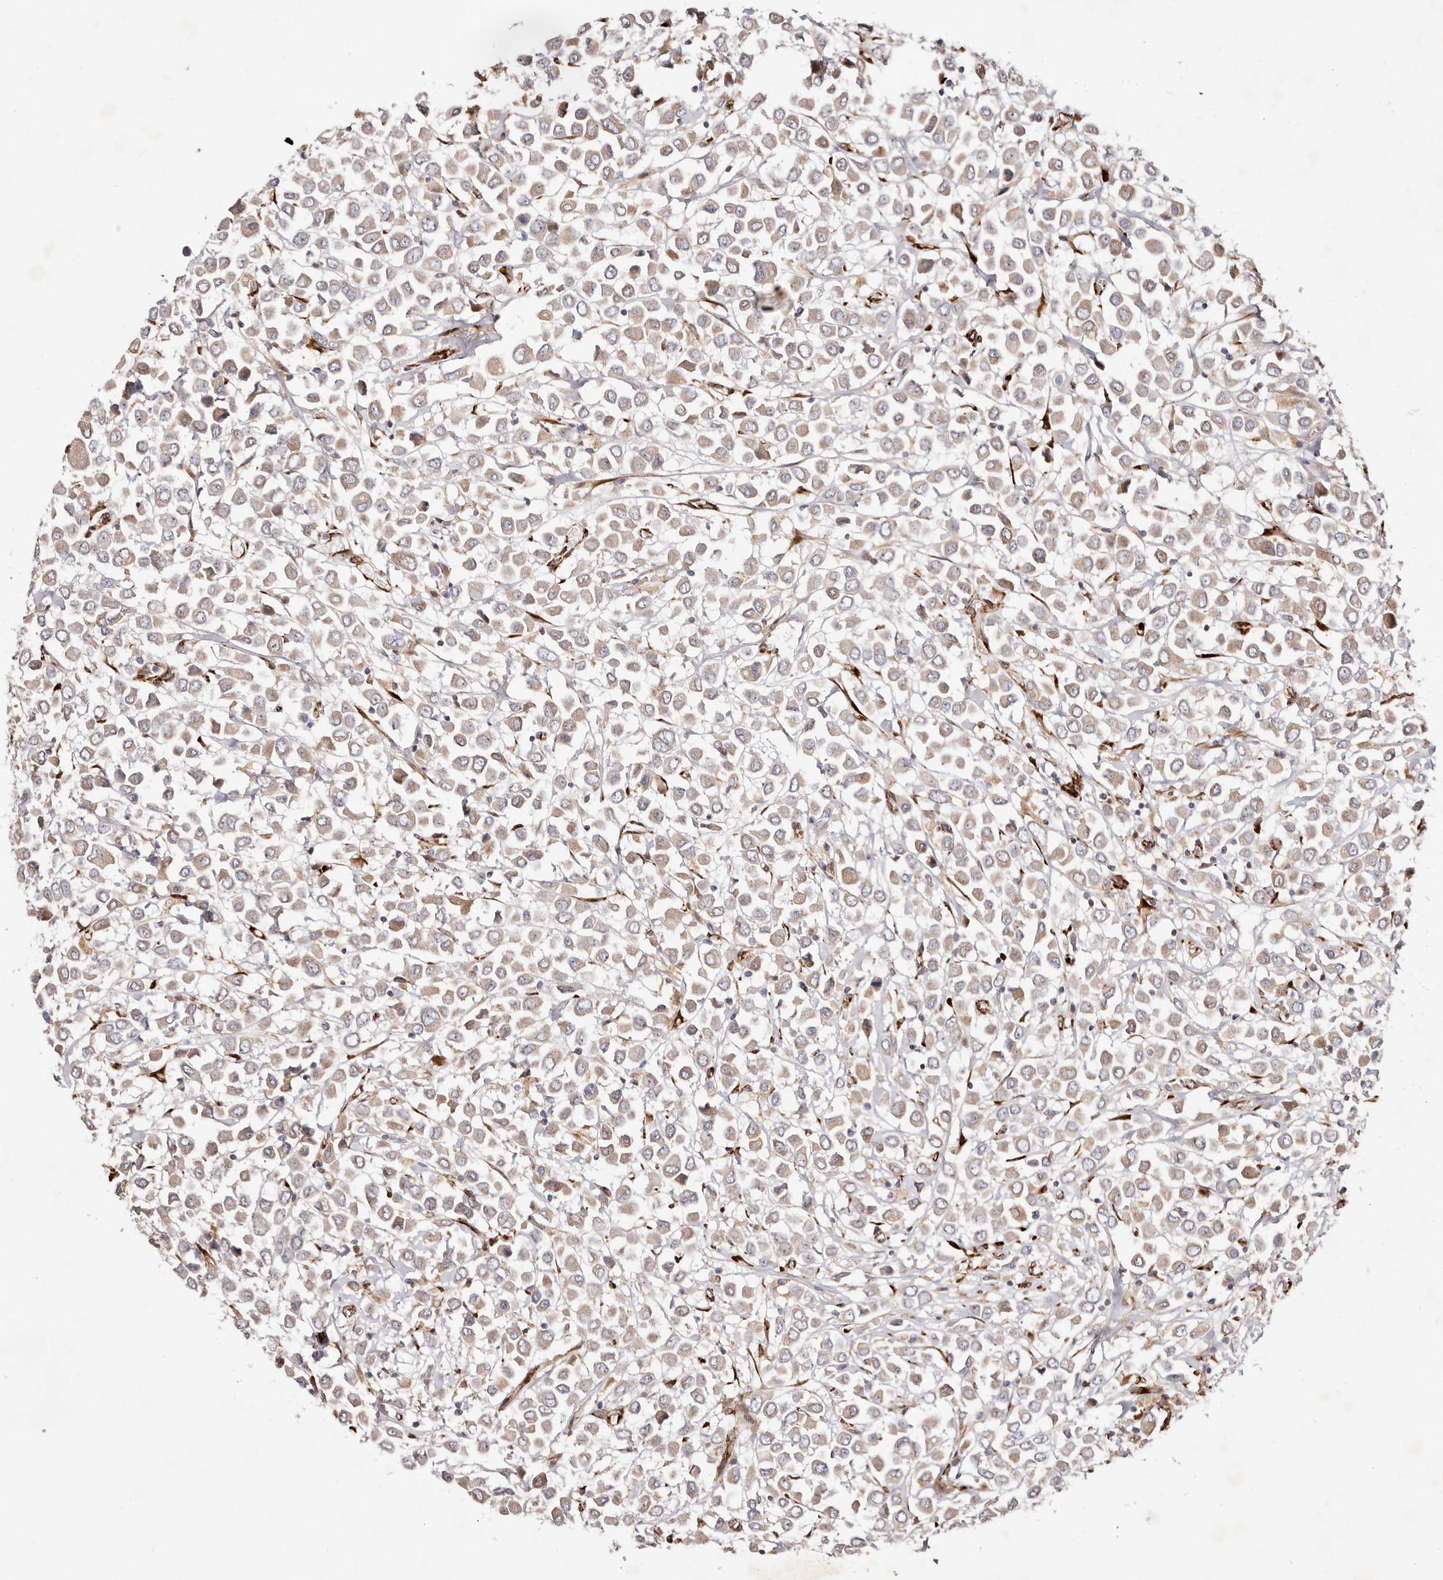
{"staining": {"intensity": "weak", "quantity": ">75%", "location": "cytoplasmic/membranous"}, "tissue": "breast cancer", "cell_type": "Tumor cells", "image_type": "cancer", "snomed": [{"axis": "morphology", "description": "Duct carcinoma"}, {"axis": "topography", "description": "Breast"}], "caption": "Immunohistochemistry histopathology image of neoplastic tissue: human breast cancer (intraductal carcinoma) stained using IHC exhibits low levels of weak protein expression localized specifically in the cytoplasmic/membranous of tumor cells, appearing as a cytoplasmic/membranous brown color.", "gene": "SERPINH1", "patient": {"sex": "female", "age": 61}}